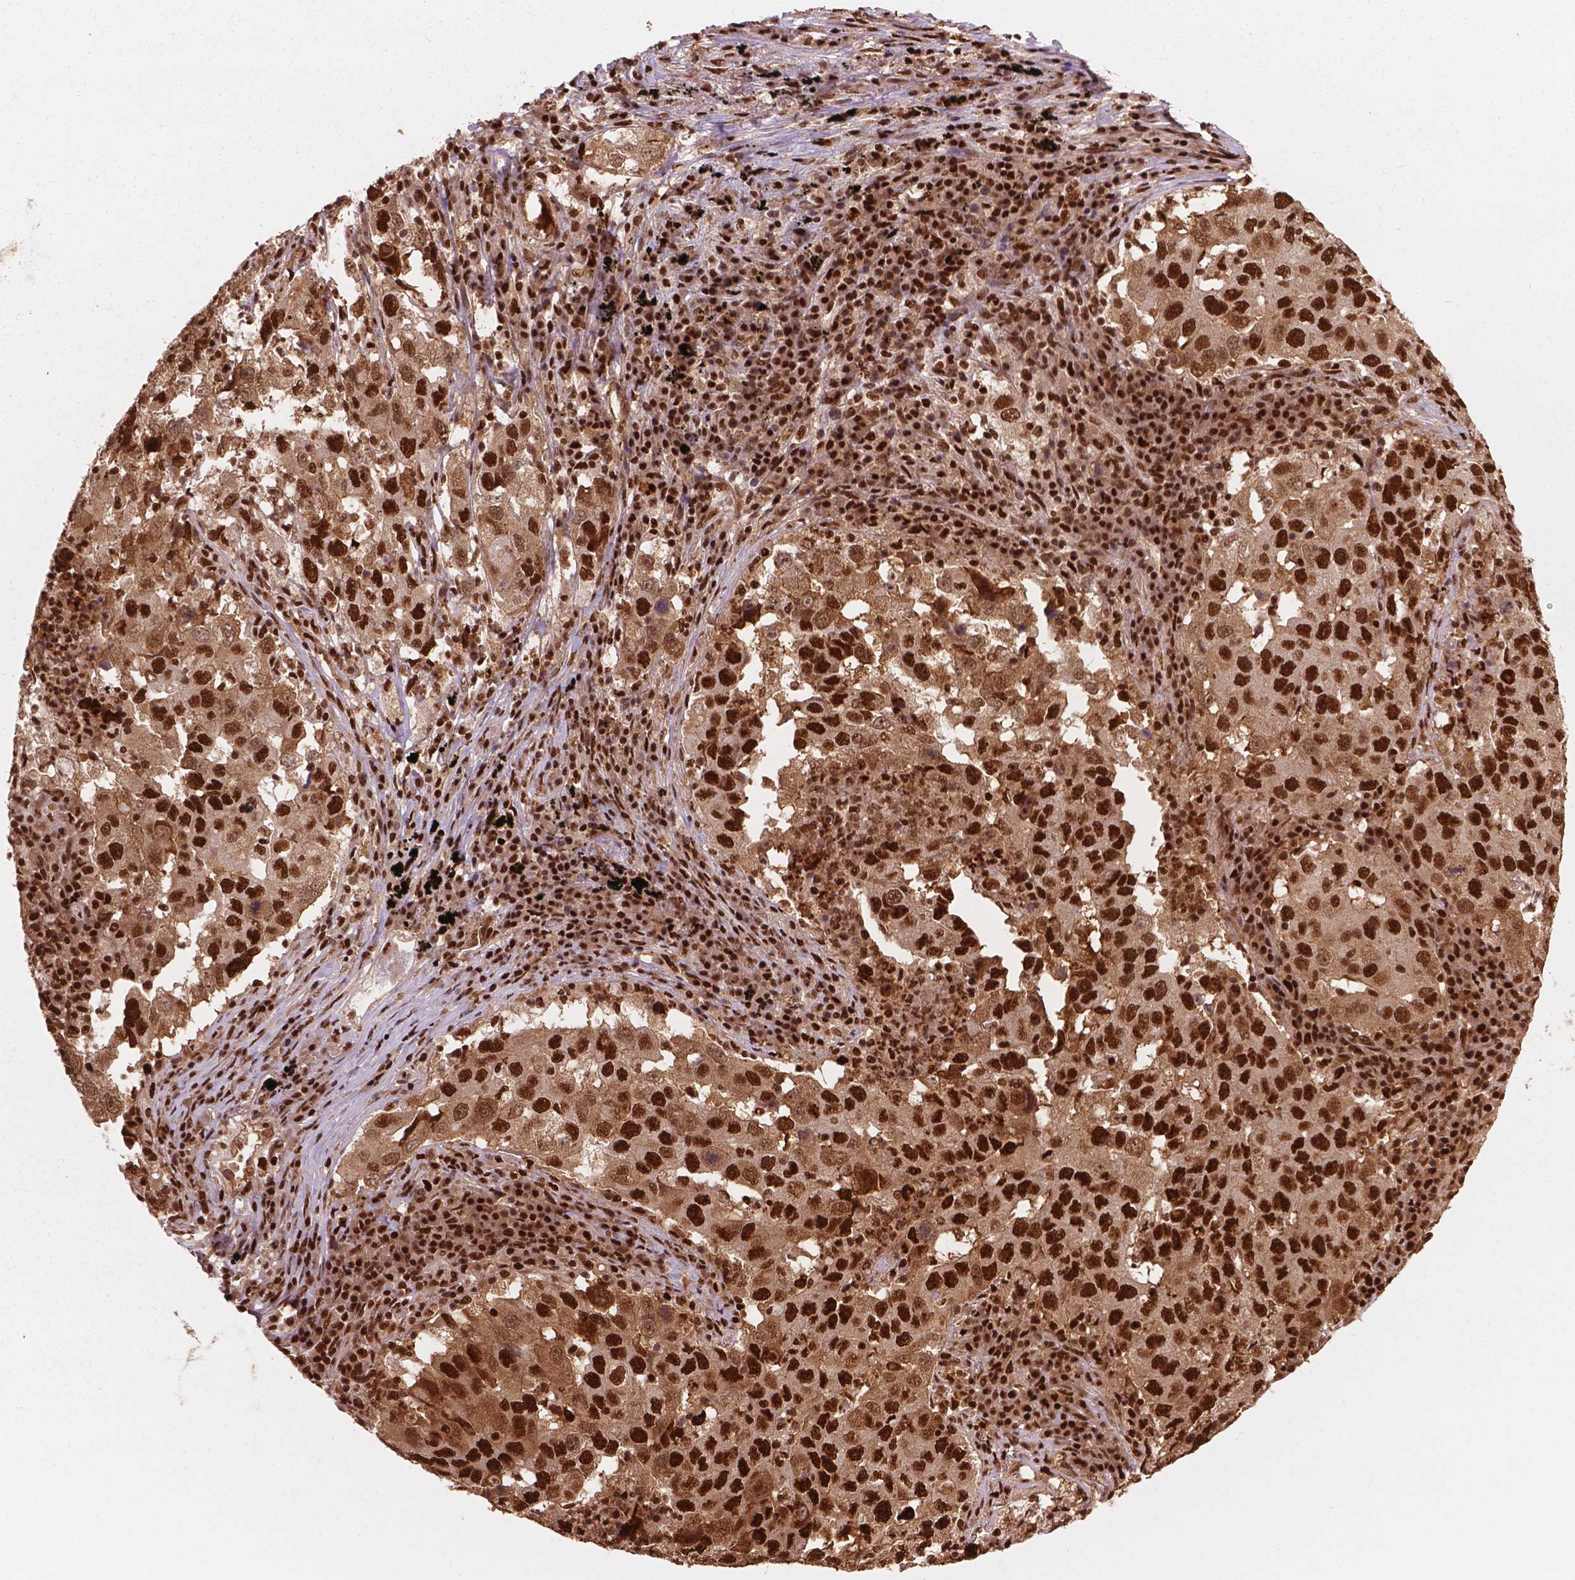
{"staining": {"intensity": "strong", "quantity": ">75%", "location": "cytoplasmic/membranous,nuclear"}, "tissue": "lung cancer", "cell_type": "Tumor cells", "image_type": "cancer", "snomed": [{"axis": "morphology", "description": "Adenocarcinoma, NOS"}, {"axis": "topography", "description": "Lung"}], "caption": "Strong cytoplasmic/membranous and nuclear expression for a protein is seen in about >75% of tumor cells of adenocarcinoma (lung) using IHC.", "gene": "ANP32B", "patient": {"sex": "male", "age": 73}}